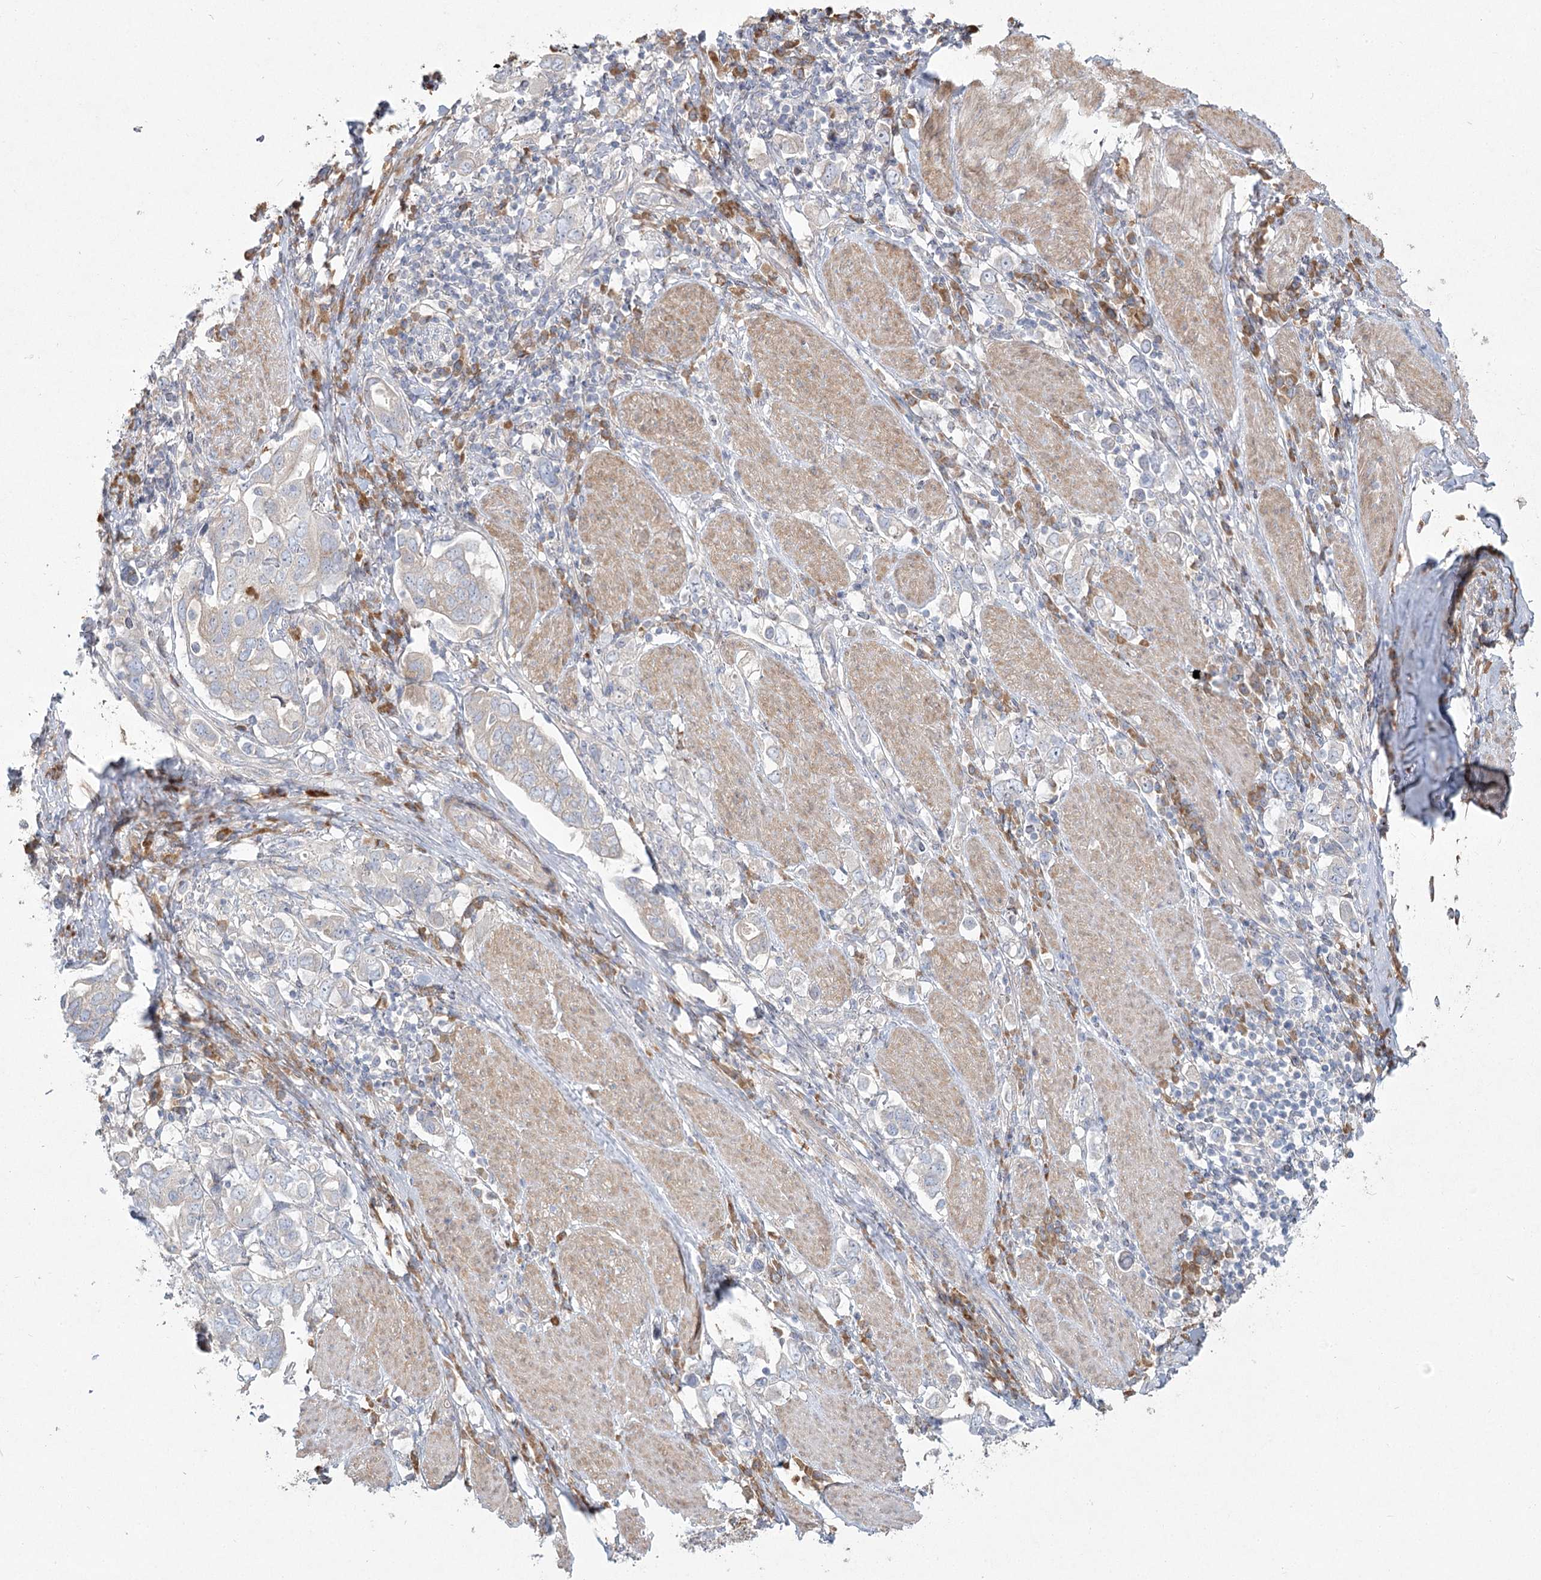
{"staining": {"intensity": "negative", "quantity": "none", "location": "none"}, "tissue": "stomach cancer", "cell_type": "Tumor cells", "image_type": "cancer", "snomed": [{"axis": "morphology", "description": "Adenocarcinoma, NOS"}, {"axis": "topography", "description": "Stomach, upper"}], "caption": "Stomach cancer was stained to show a protein in brown. There is no significant expression in tumor cells. The staining is performed using DAB (3,3'-diaminobenzidine) brown chromogen with nuclei counter-stained in using hematoxylin.", "gene": "CAMTA1", "patient": {"sex": "male", "age": 62}}